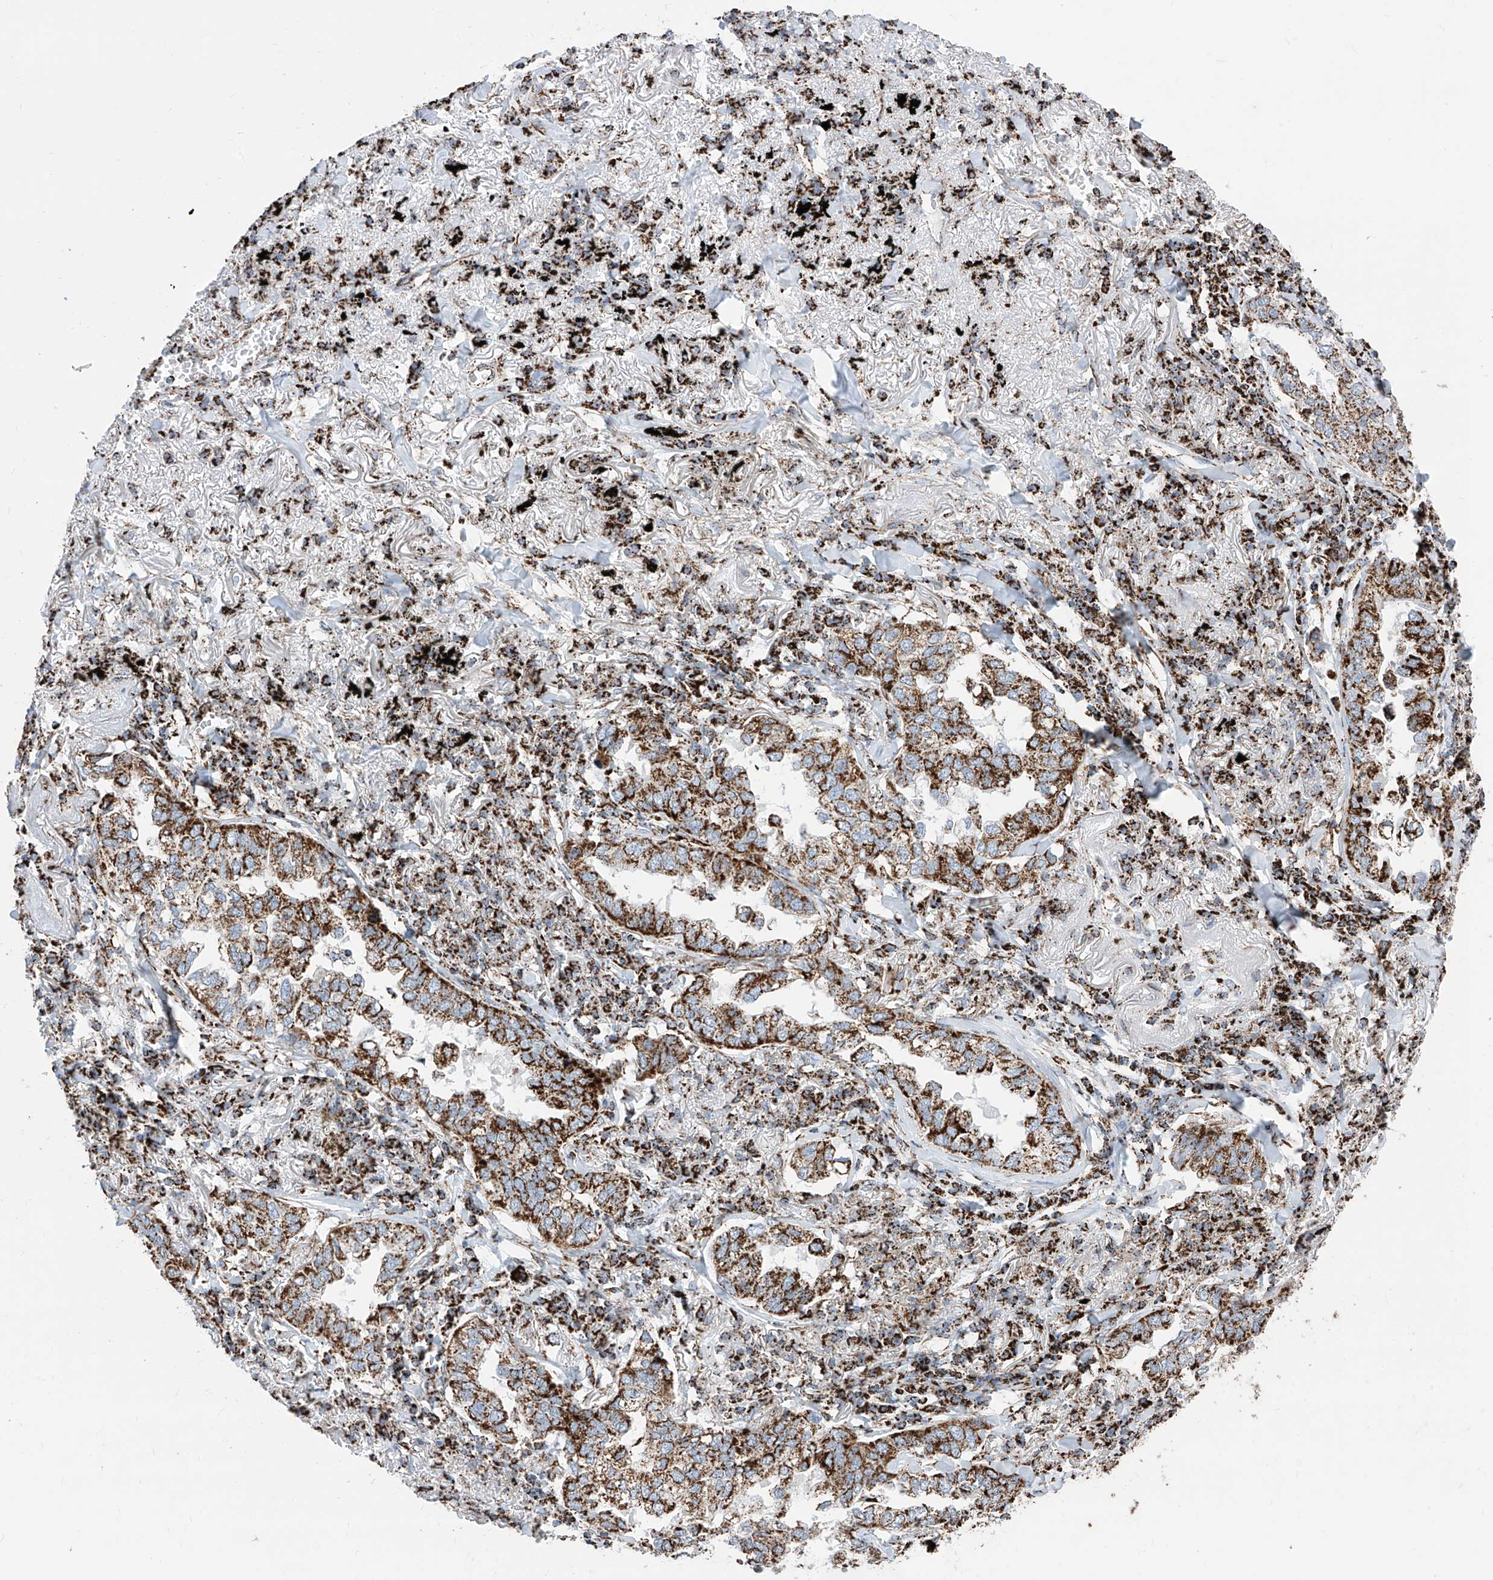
{"staining": {"intensity": "strong", "quantity": ">75%", "location": "cytoplasmic/membranous"}, "tissue": "lung cancer", "cell_type": "Tumor cells", "image_type": "cancer", "snomed": [{"axis": "morphology", "description": "Adenocarcinoma, NOS"}, {"axis": "topography", "description": "Lung"}], "caption": "A brown stain highlights strong cytoplasmic/membranous staining of a protein in lung adenocarcinoma tumor cells. (IHC, brightfield microscopy, high magnification).", "gene": "COX5B", "patient": {"sex": "male", "age": 65}}